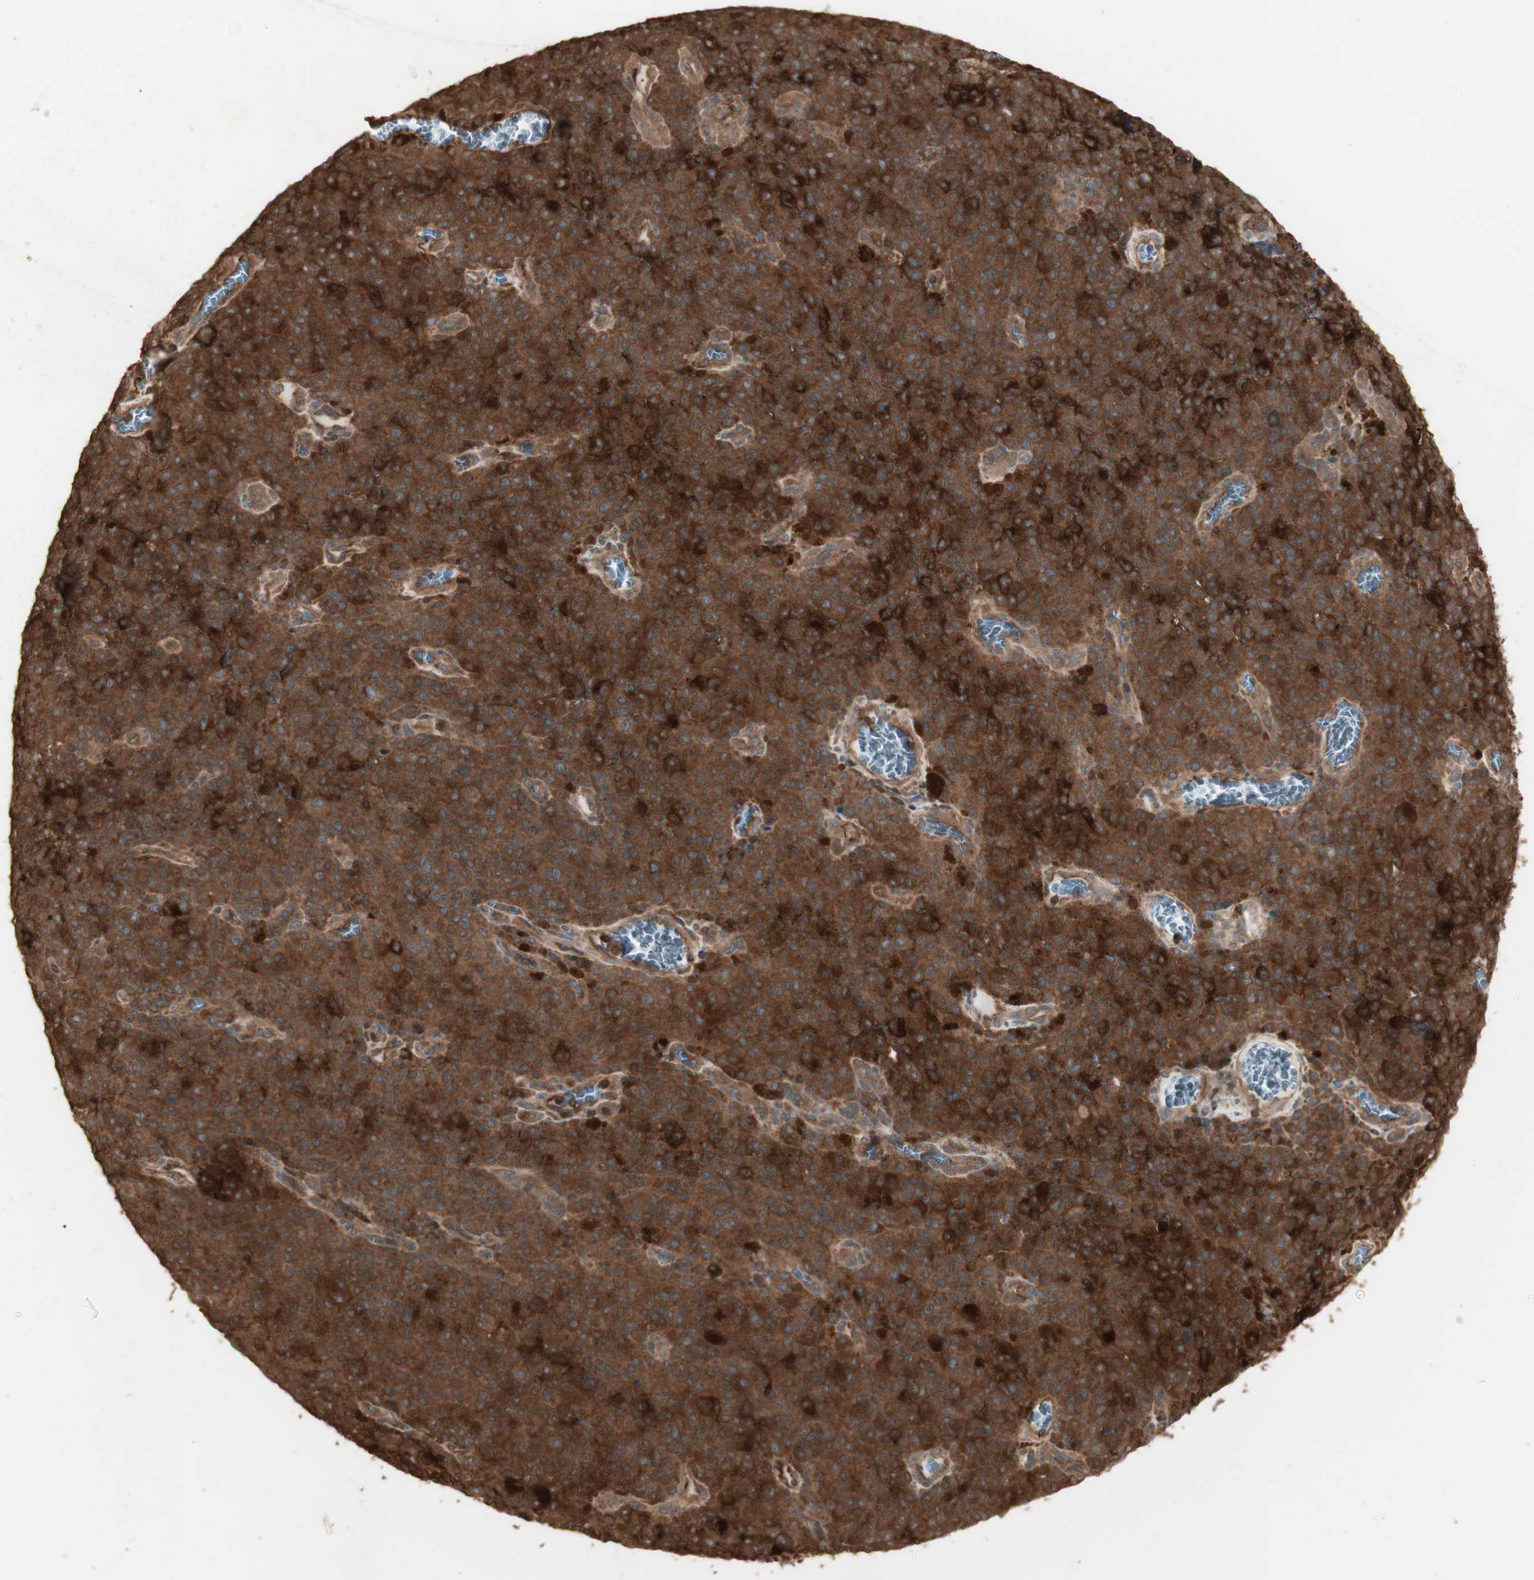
{"staining": {"intensity": "strong", "quantity": ">75%", "location": "cytoplasmic/membranous"}, "tissue": "melanoma", "cell_type": "Tumor cells", "image_type": "cancer", "snomed": [{"axis": "morphology", "description": "Malignant melanoma, NOS"}, {"axis": "topography", "description": "Skin"}], "caption": "Immunohistochemical staining of malignant melanoma shows strong cytoplasmic/membranous protein staining in about >75% of tumor cells. The staining was performed using DAB (3,3'-diaminobenzidine) to visualize the protein expression in brown, while the nuclei were stained in blue with hematoxylin (Magnification: 20x).", "gene": "YWHAB", "patient": {"sex": "female", "age": 82}}